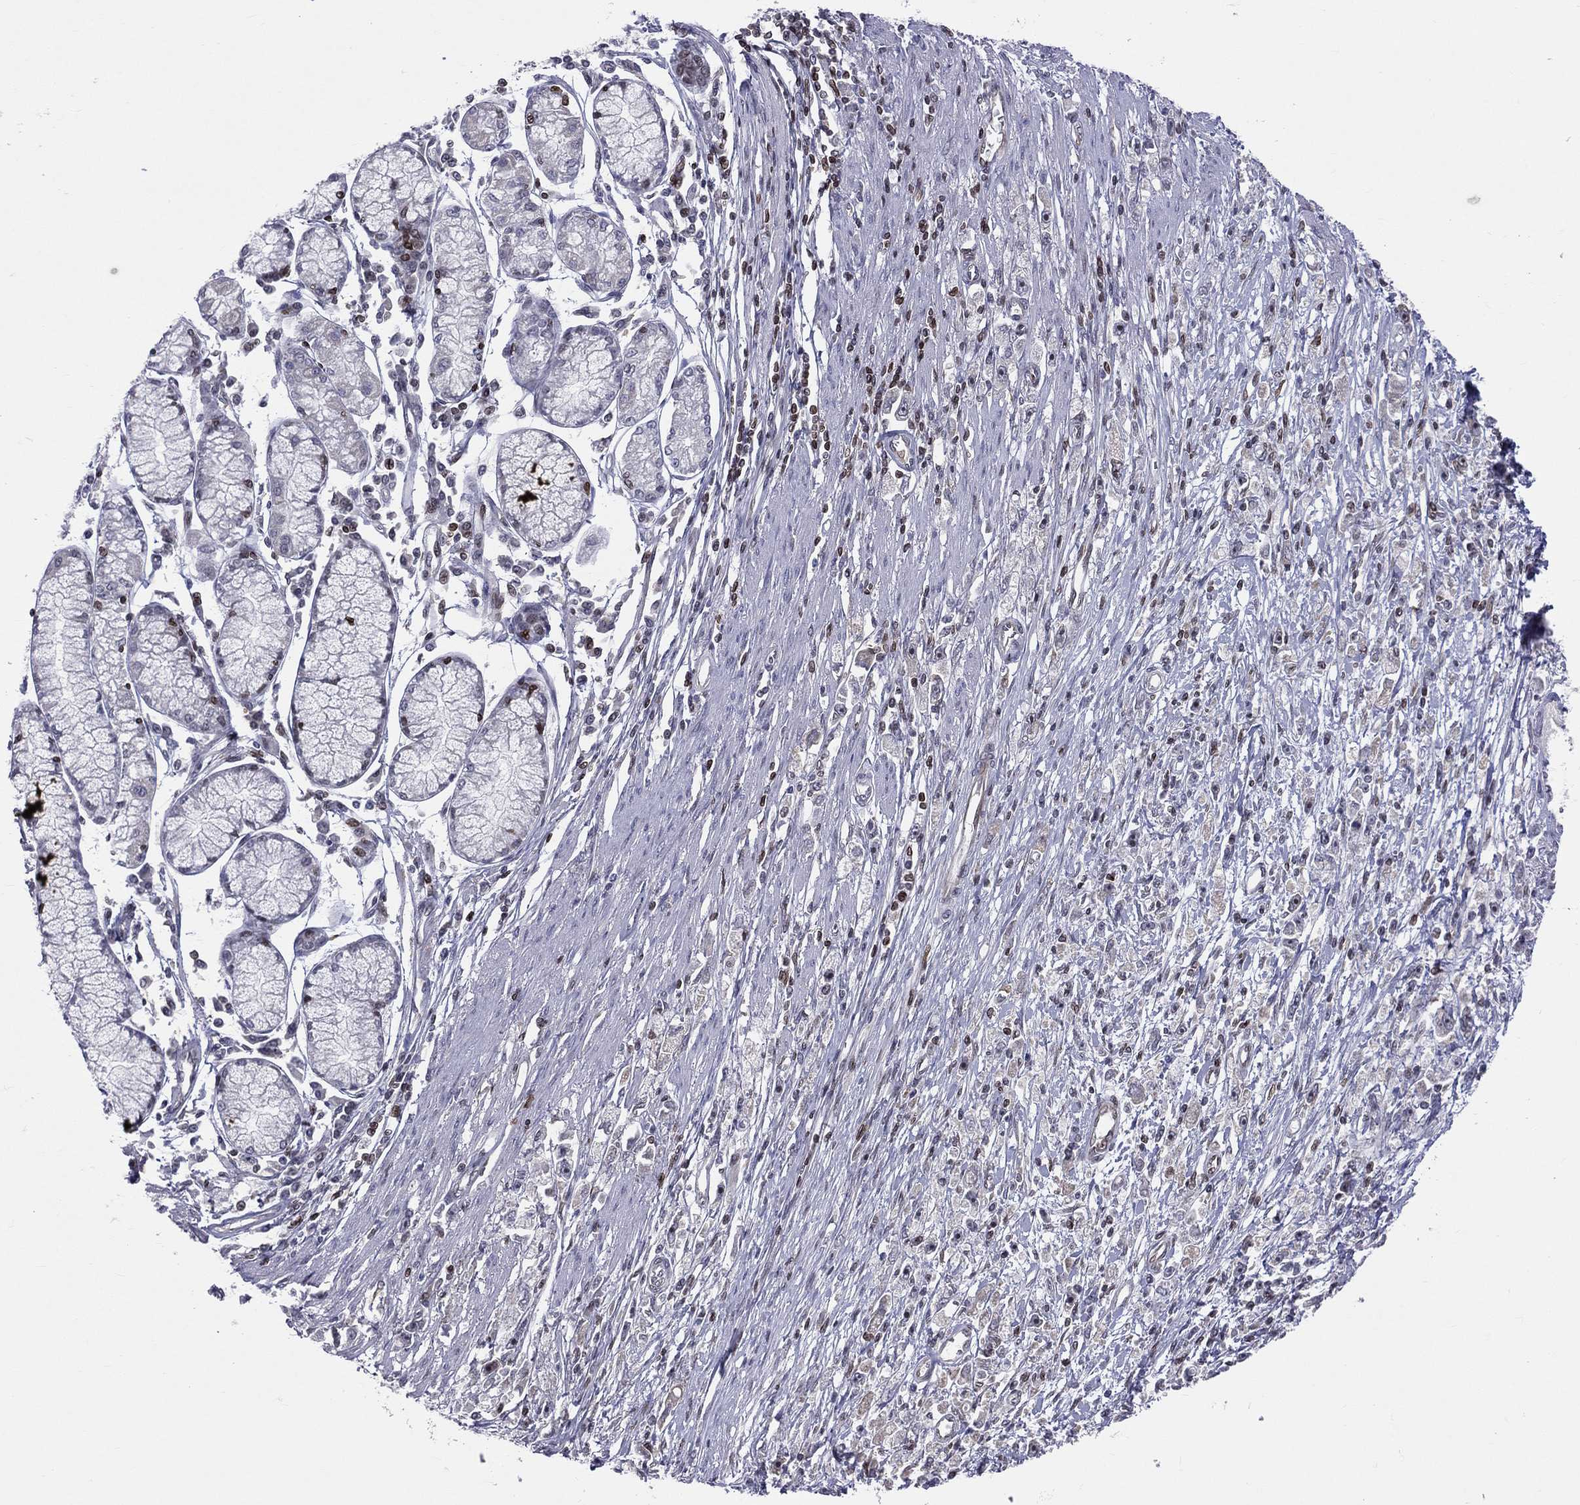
{"staining": {"intensity": "negative", "quantity": "none", "location": "none"}, "tissue": "stomach cancer", "cell_type": "Tumor cells", "image_type": "cancer", "snomed": [{"axis": "morphology", "description": "Adenocarcinoma, NOS"}, {"axis": "topography", "description": "Stomach"}], "caption": "DAB (3,3'-diaminobenzidine) immunohistochemical staining of human stomach cancer (adenocarcinoma) displays no significant staining in tumor cells. (Brightfield microscopy of DAB (3,3'-diaminobenzidine) IHC at high magnification).", "gene": "DBF4B", "patient": {"sex": "female", "age": 59}}